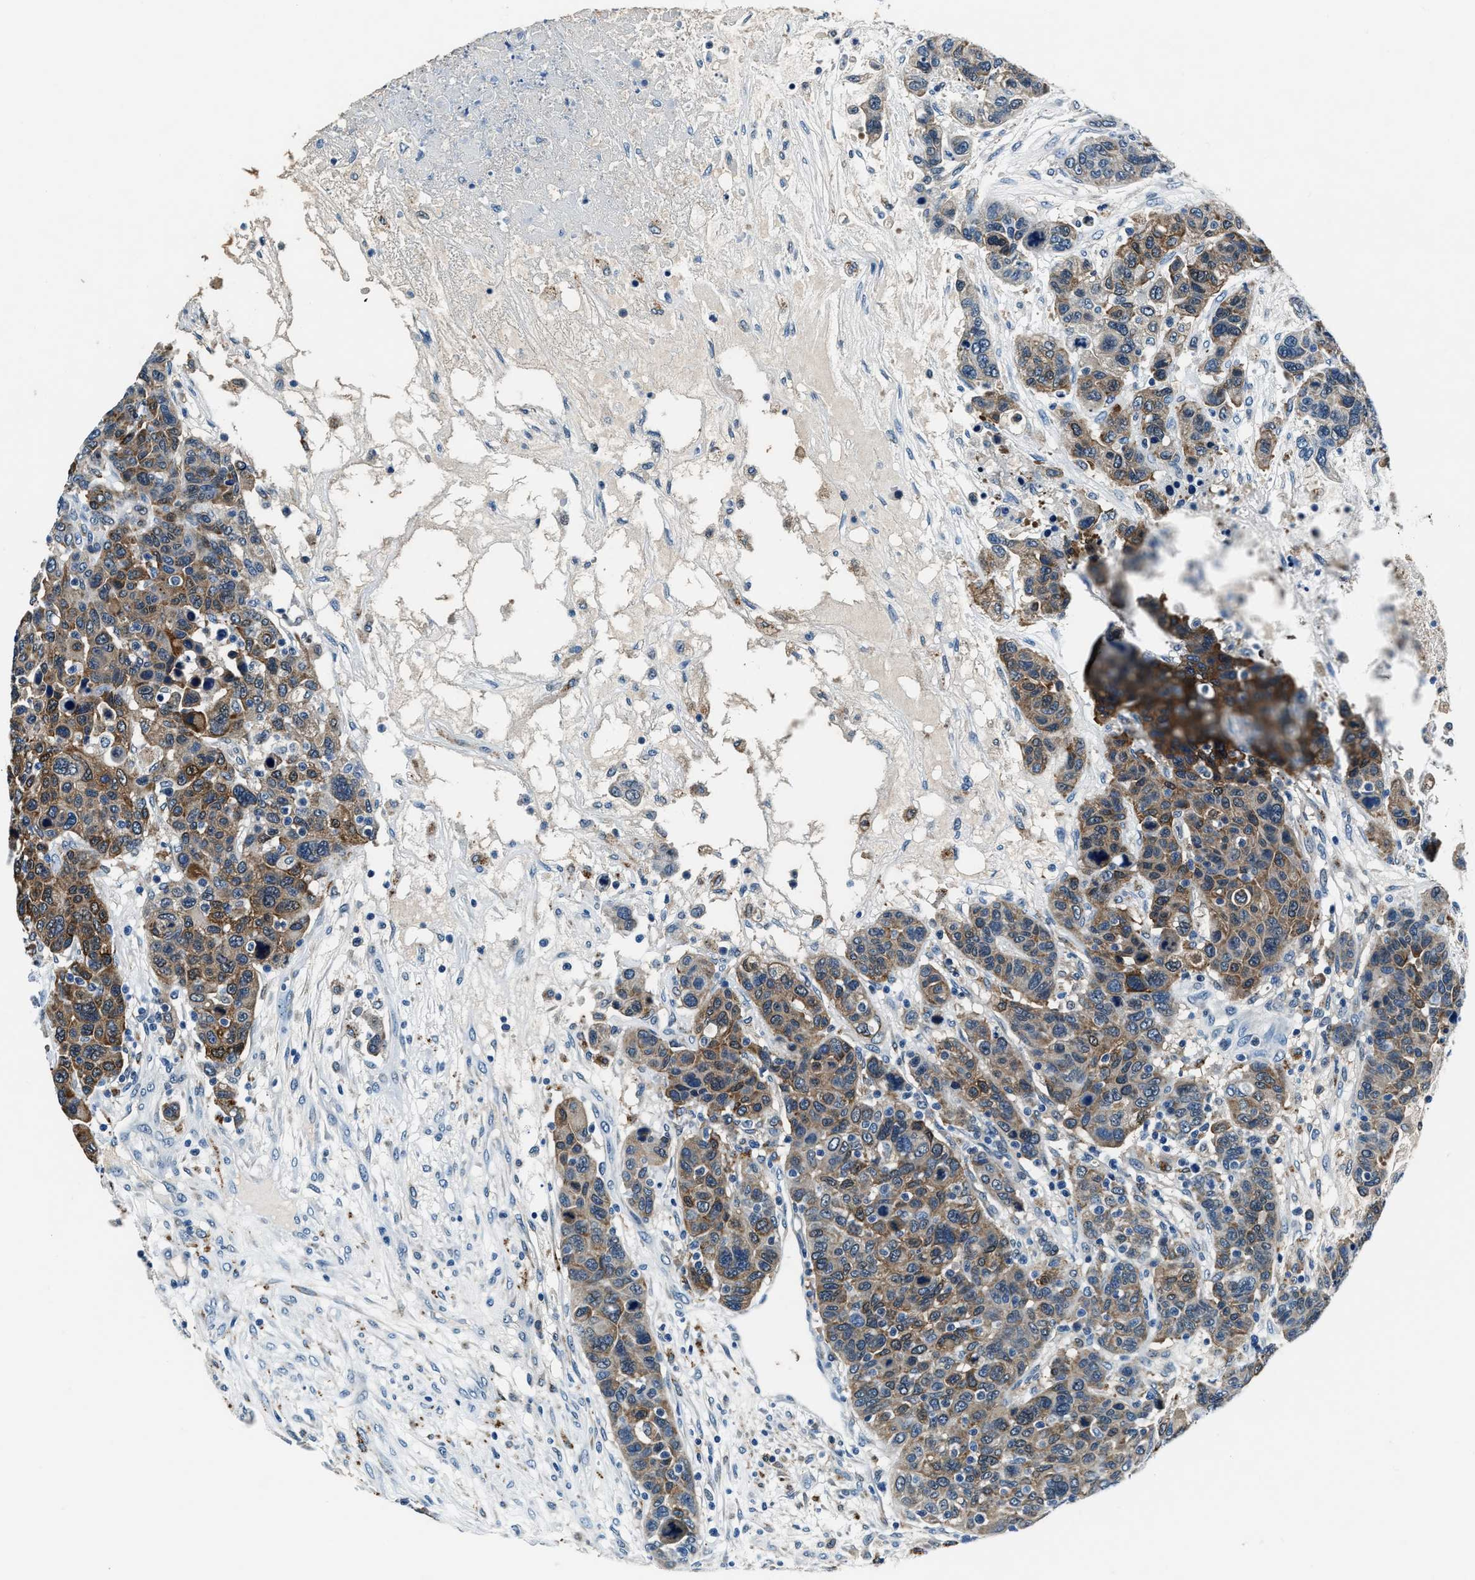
{"staining": {"intensity": "moderate", "quantity": ">75%", "location": "cytoplasmic/membranous"}, "tissue": "breast cancer", "cell_type": "Tumor cells", "image_type": "cancer", "snomed": [{"axis": "morphology", "description": "Duct carcinoma"}, {"axis": "topography", "description": "Breast"}], "caption": "There is medium levels of moderate cytoplasmic/membranous positivity in tumor cells of breast cancer (invasive ductal carcinoma), as demonstrated by immunohistochemical staining (brown color).", "gene": "PTPDC1", "patient": {"sex": "female", "age": 37}}